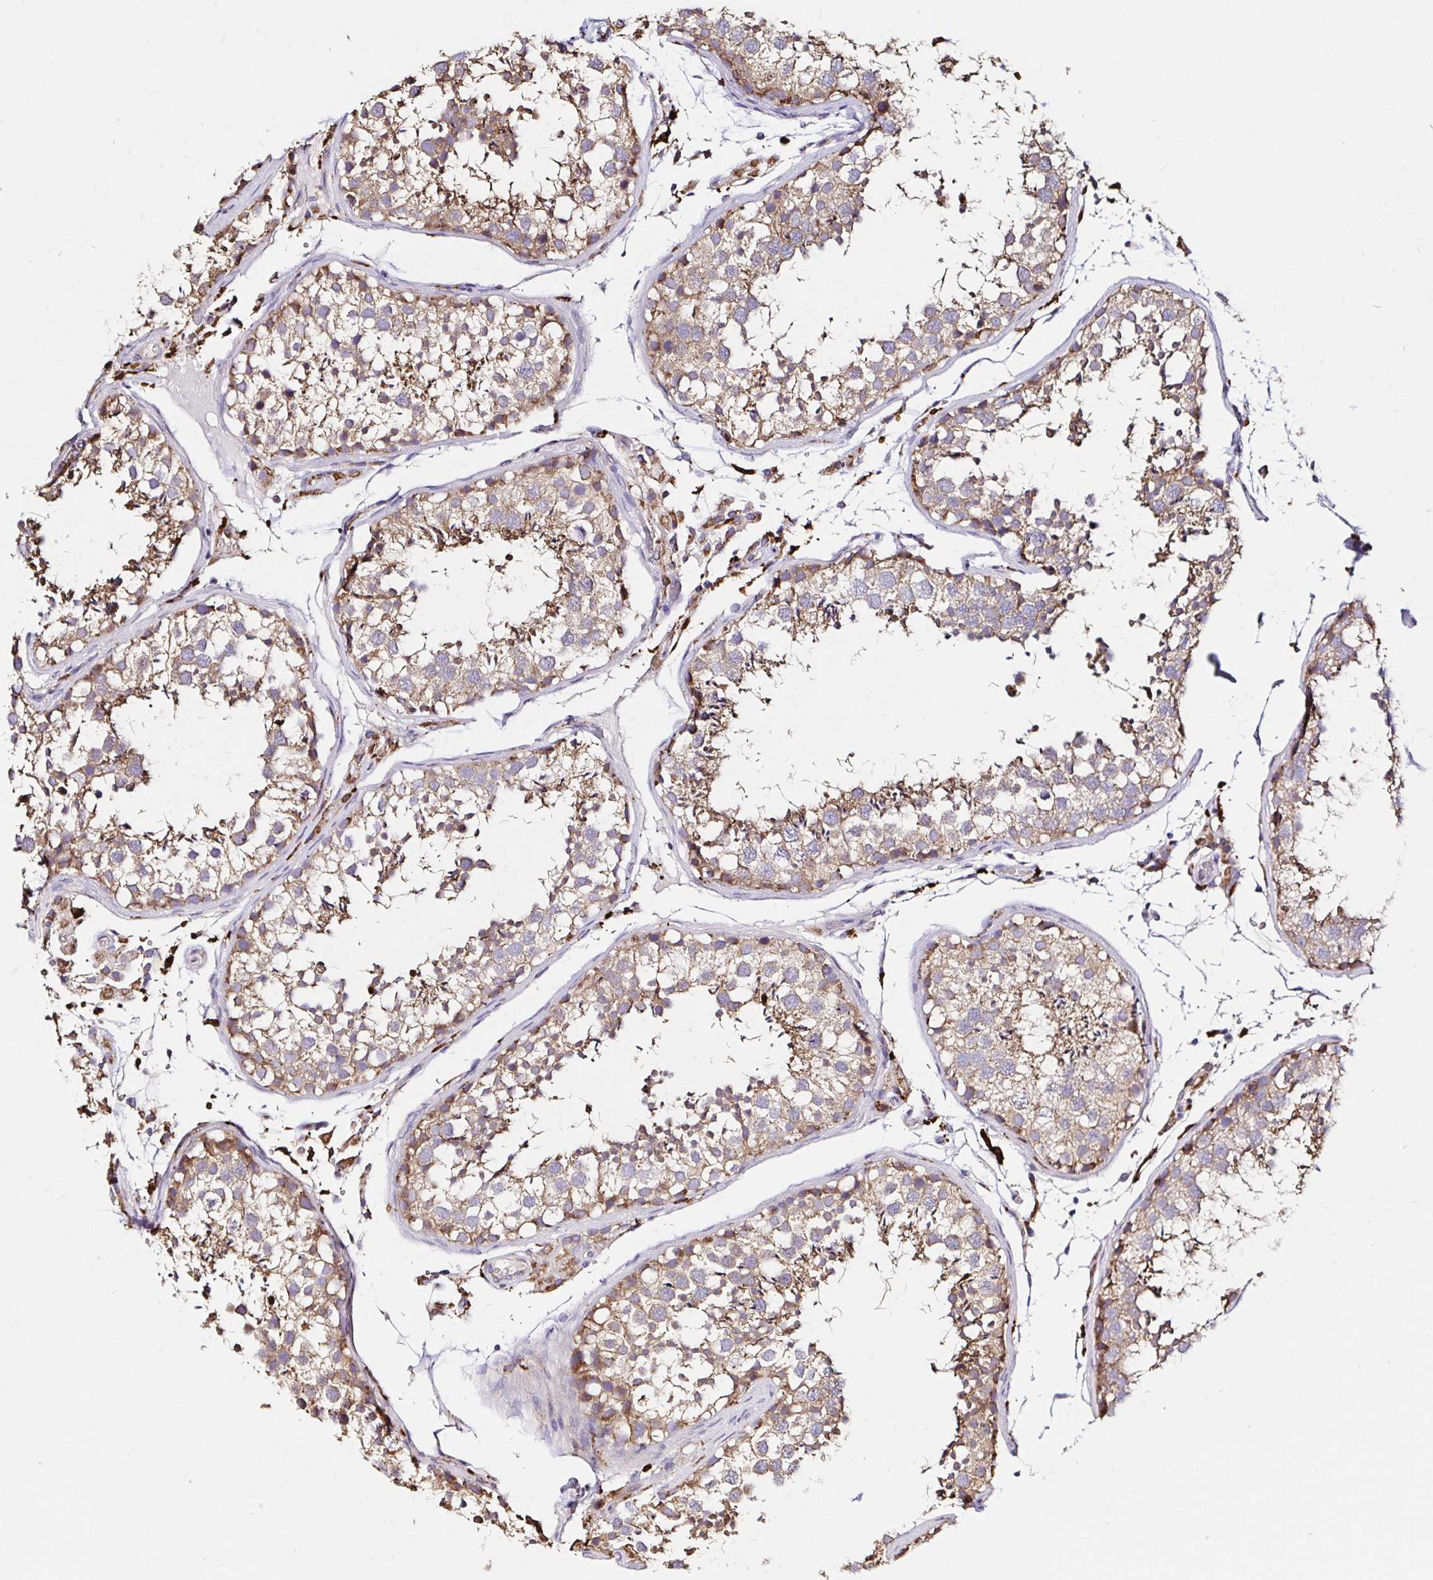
{"staining": {"intensity": "moderate", "quantity": ">75%", "location": "cytoplasmic/membranous"}, "tissue": "testis", "cell_type": "Cells in seminiferous ducts", "image_type": "normal", "snomed": [{"axis": "morphology", "description": "Normal tissue, NOS"}, {"axis": "topography", "description": "Testis"}], "caption": "This micrograph demonstrates unremarkable testis stained with immunohistochemistry (IHC) to label a protein in brown. The cytoplasmic/membranous of cells in seminiferous ducts show moderate positivity for the protein. Nuclei are counter-stained blue.", "gene": "MSR1", "patient": {"sex": "male", "age": 29}}